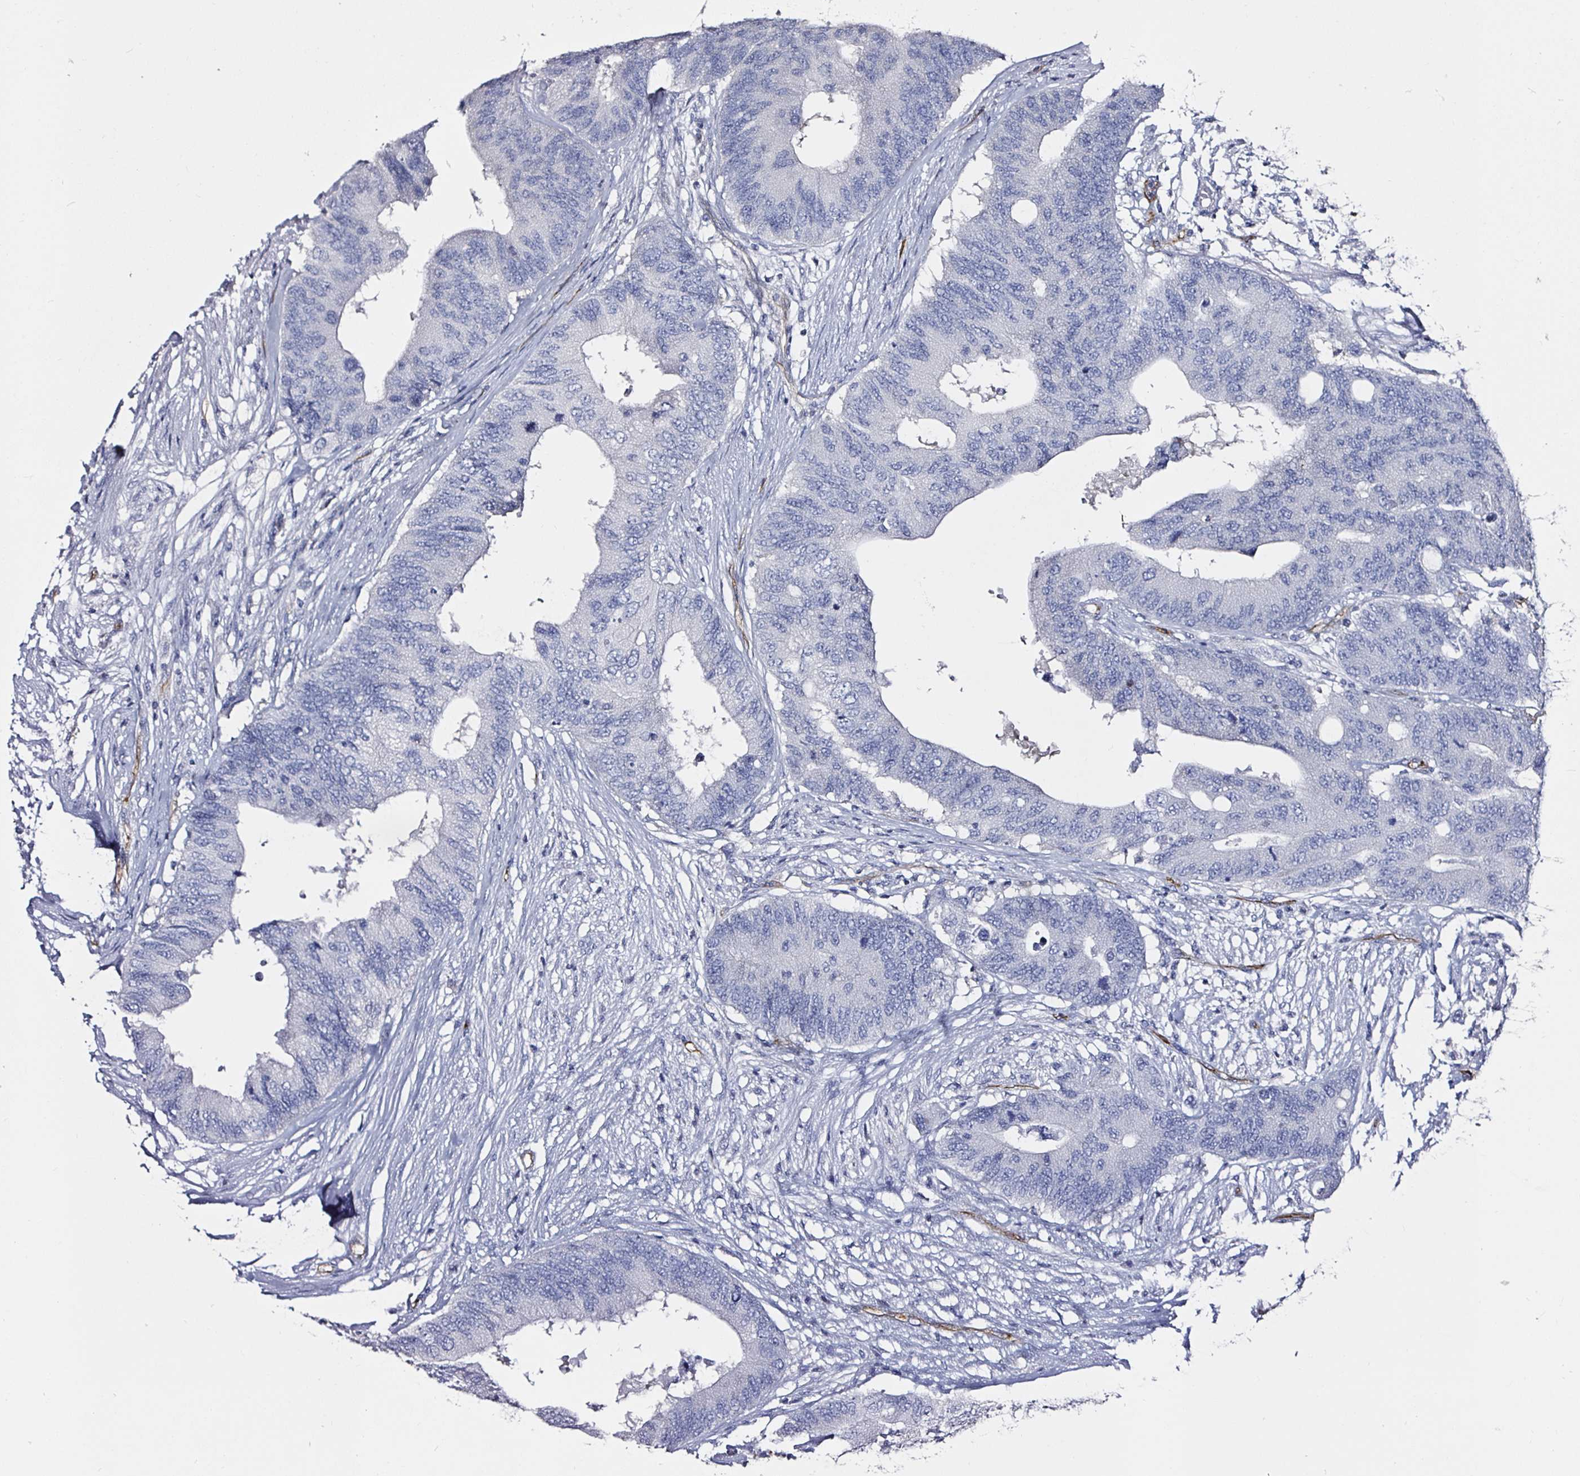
{"staining": {"intensity": "negative", "quantity": "none", "location": "none"}, "tissue": "colorectal cancer", "cell_type": "Tumor cells", "image_type": "cancer", "snomed": [{"axis": "morphology", "description": "Adenocarcinoma, NOS"}, {"axis": "topography", "description": "Colon"}], "caption": "The histopathology image displays no staining of tumor cells in colorectal cancer.", "gene": "ACSBG2", "patient": {"sex": "male", "age": 71}}